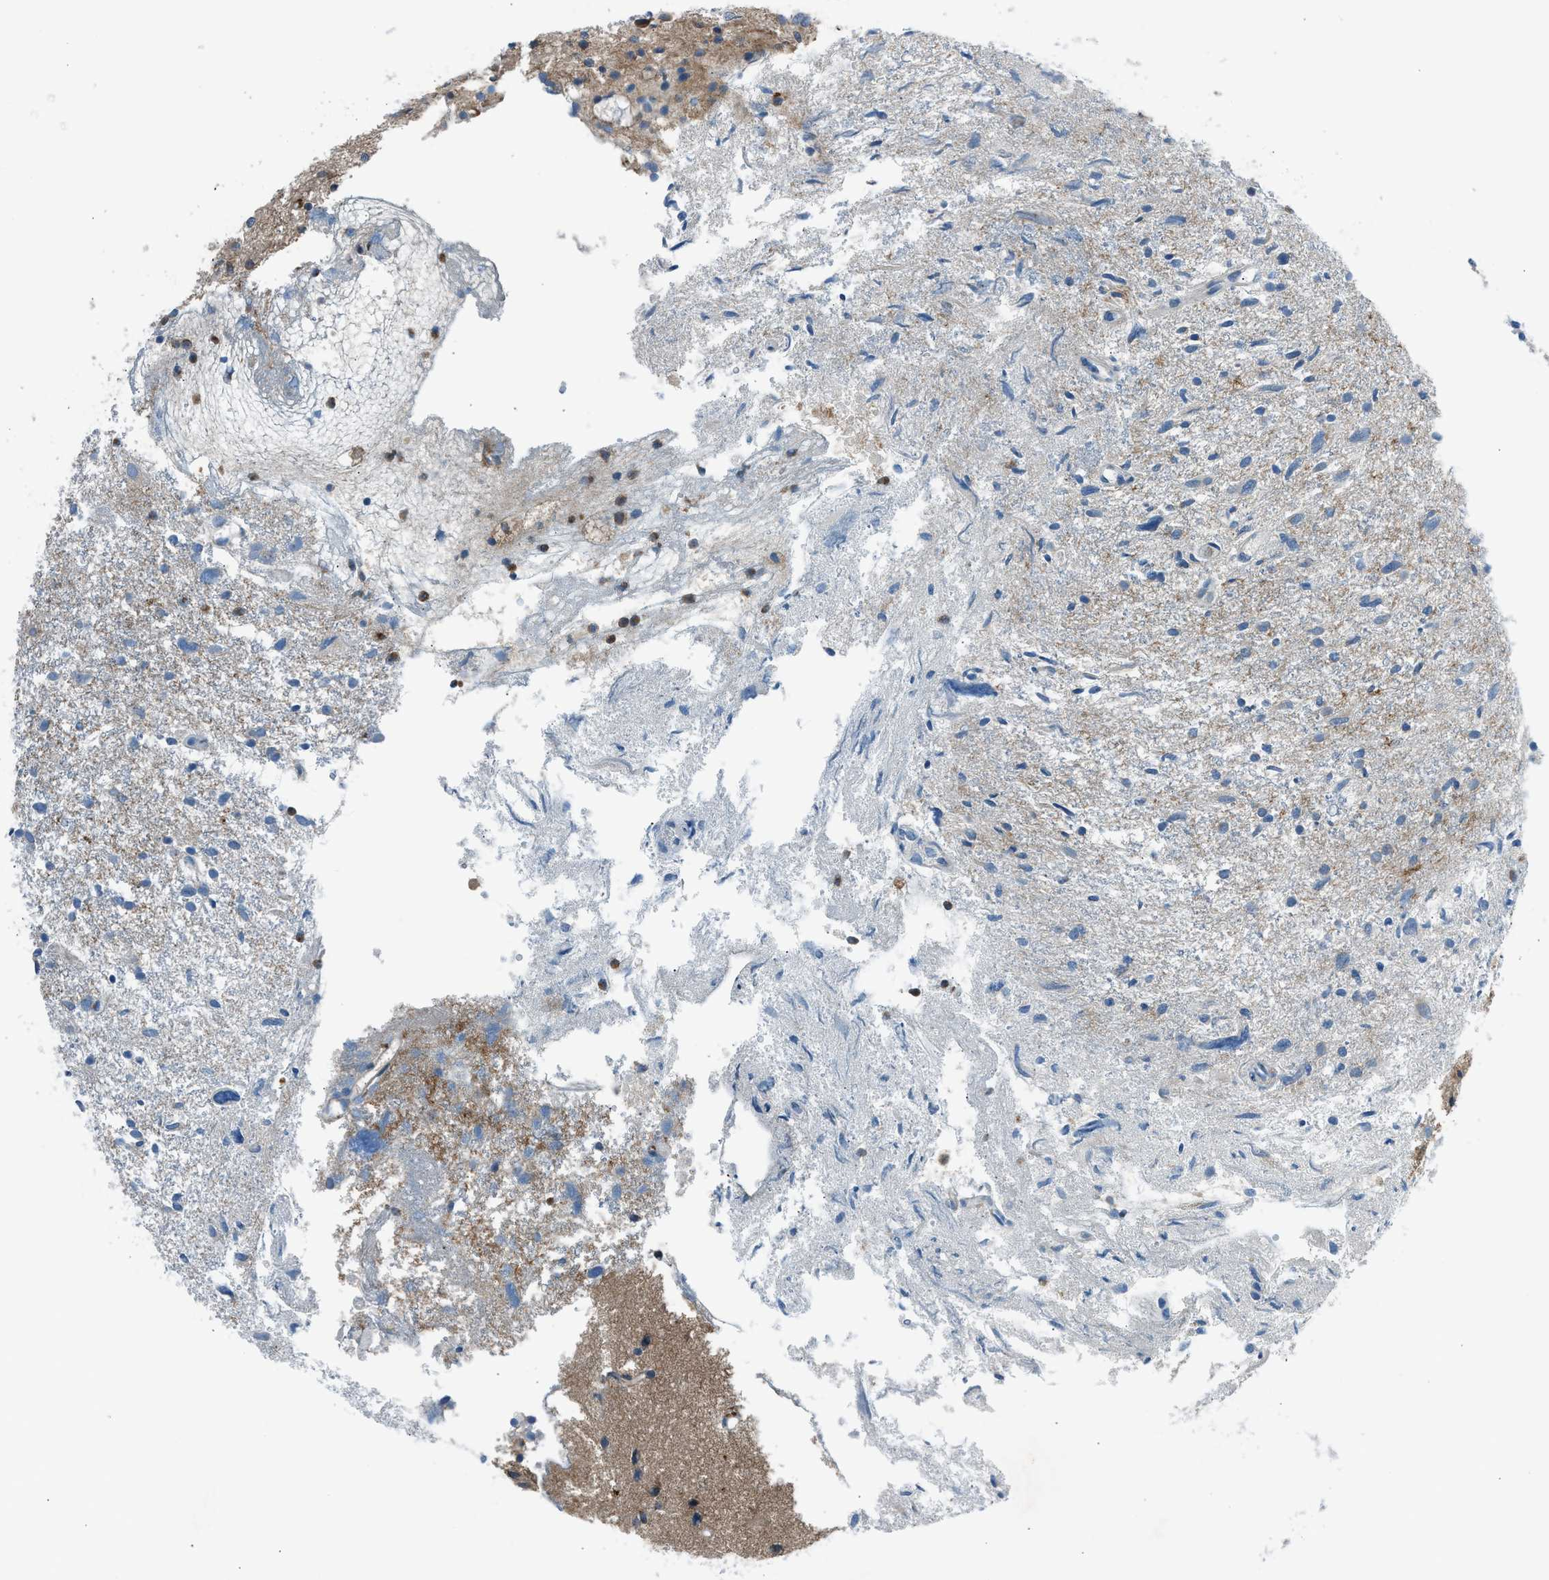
{"staining": {"intensity": "negative", "quantity": "none", "location": "none"}, "tissue": "glioma", "cell_type": "Tumor cells", "image_type": "cancer", "snomed": [{"axis": "morphology", "description": "Glioma, malignant, High grade"}, {"axis": "topography", "description": "Brain"}], "caption": "Human malignant glioma (high-grade) stained for a protein using immunohistochemistry exhibits no staining in tumor cells.", "gene": "EDARADD", "patient": {"sex": "female", "age": 59}}